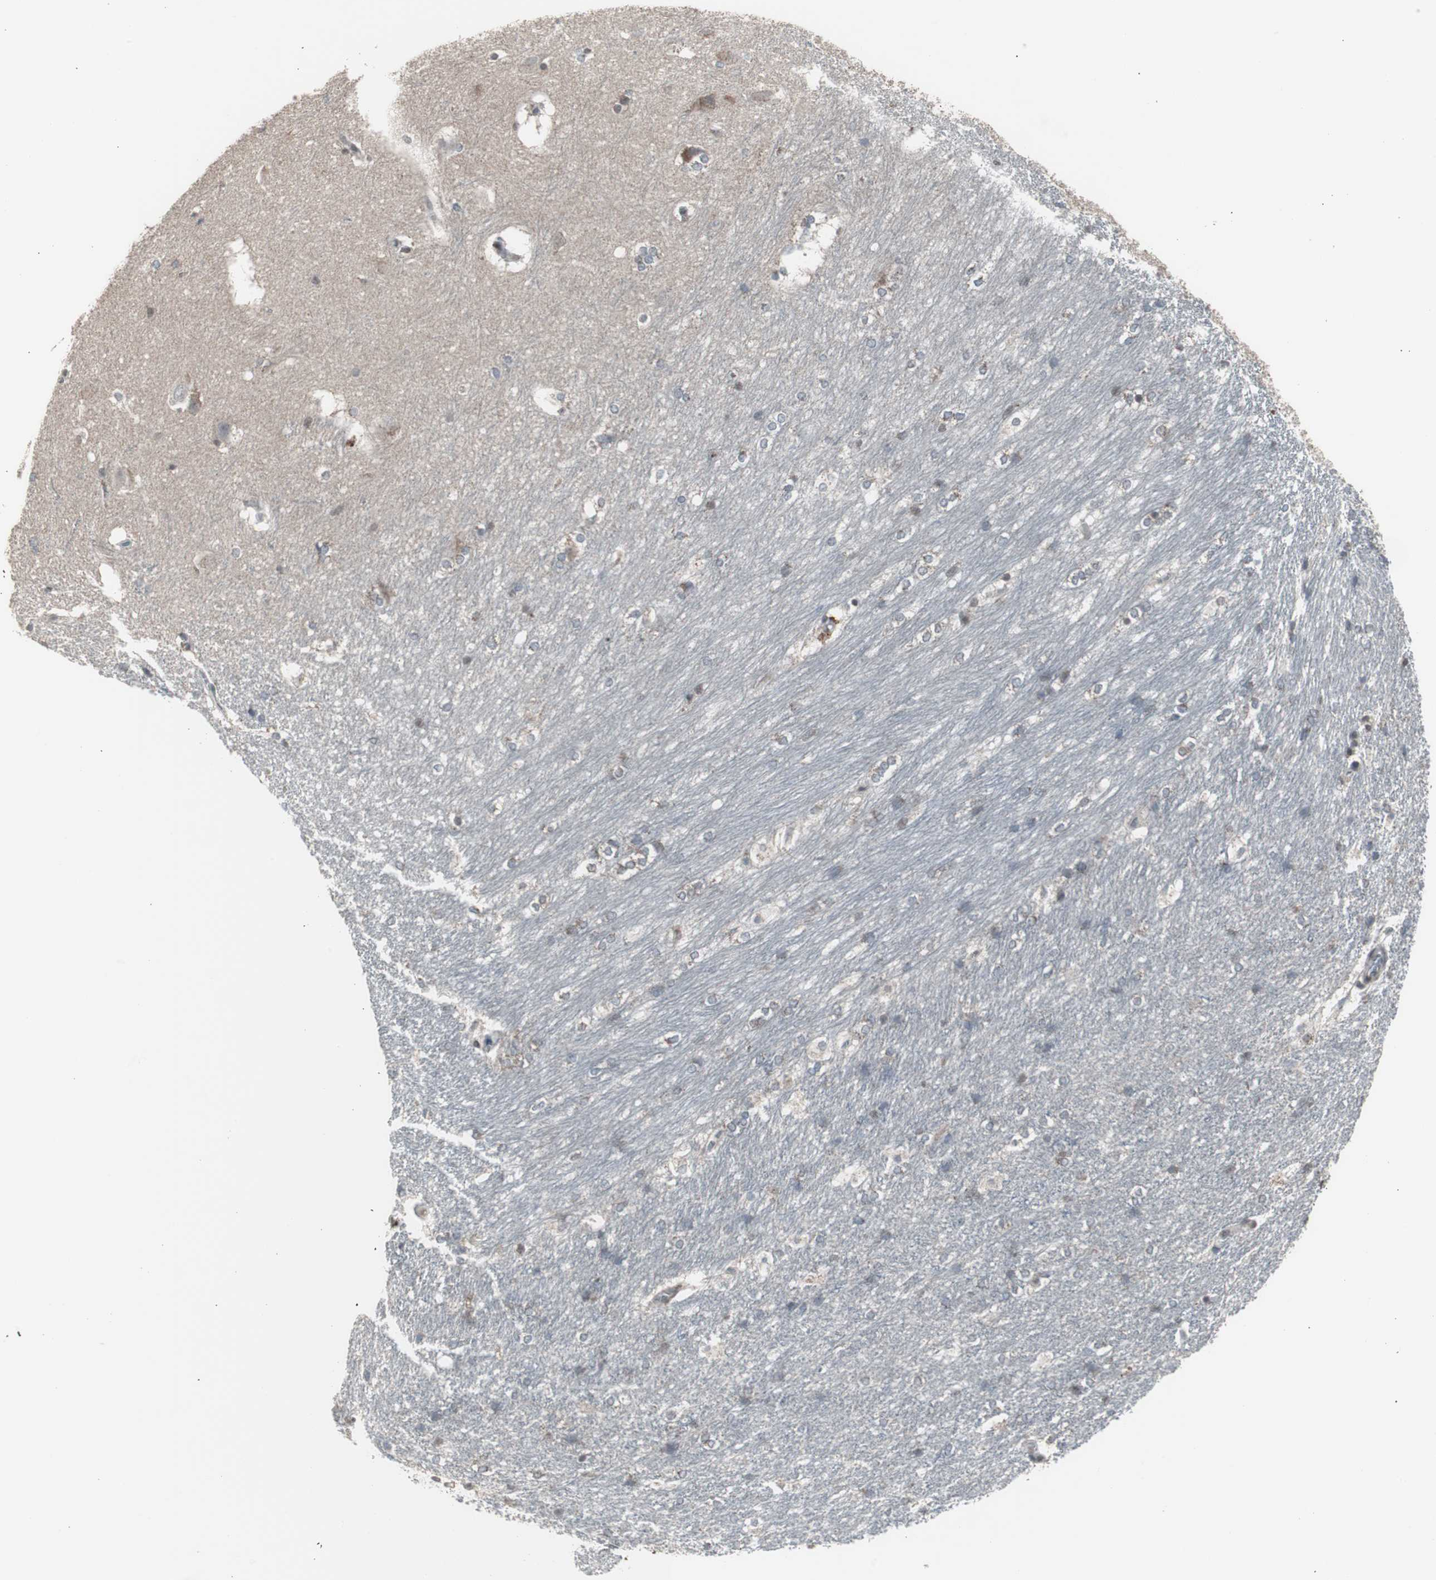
{"staining": {"intensity": "weak", "quantity": "<25%", "location": "cytoplasmic/membranous"}, "tissue": "hippocampus", "cell_type": "Glial cells", "image_type": "normal", "snomed": [{"axis": "morphology", "description": "Normal tissue, NOS"}, {"axis": "topography", "description": "Hippocampus"}], "caption": "This is an IHC photomicrograph of normal human hippocampus. There is no expression in glial cells.", "gene": "RXRA", "patient": {"sex": "female", "age": 19}}